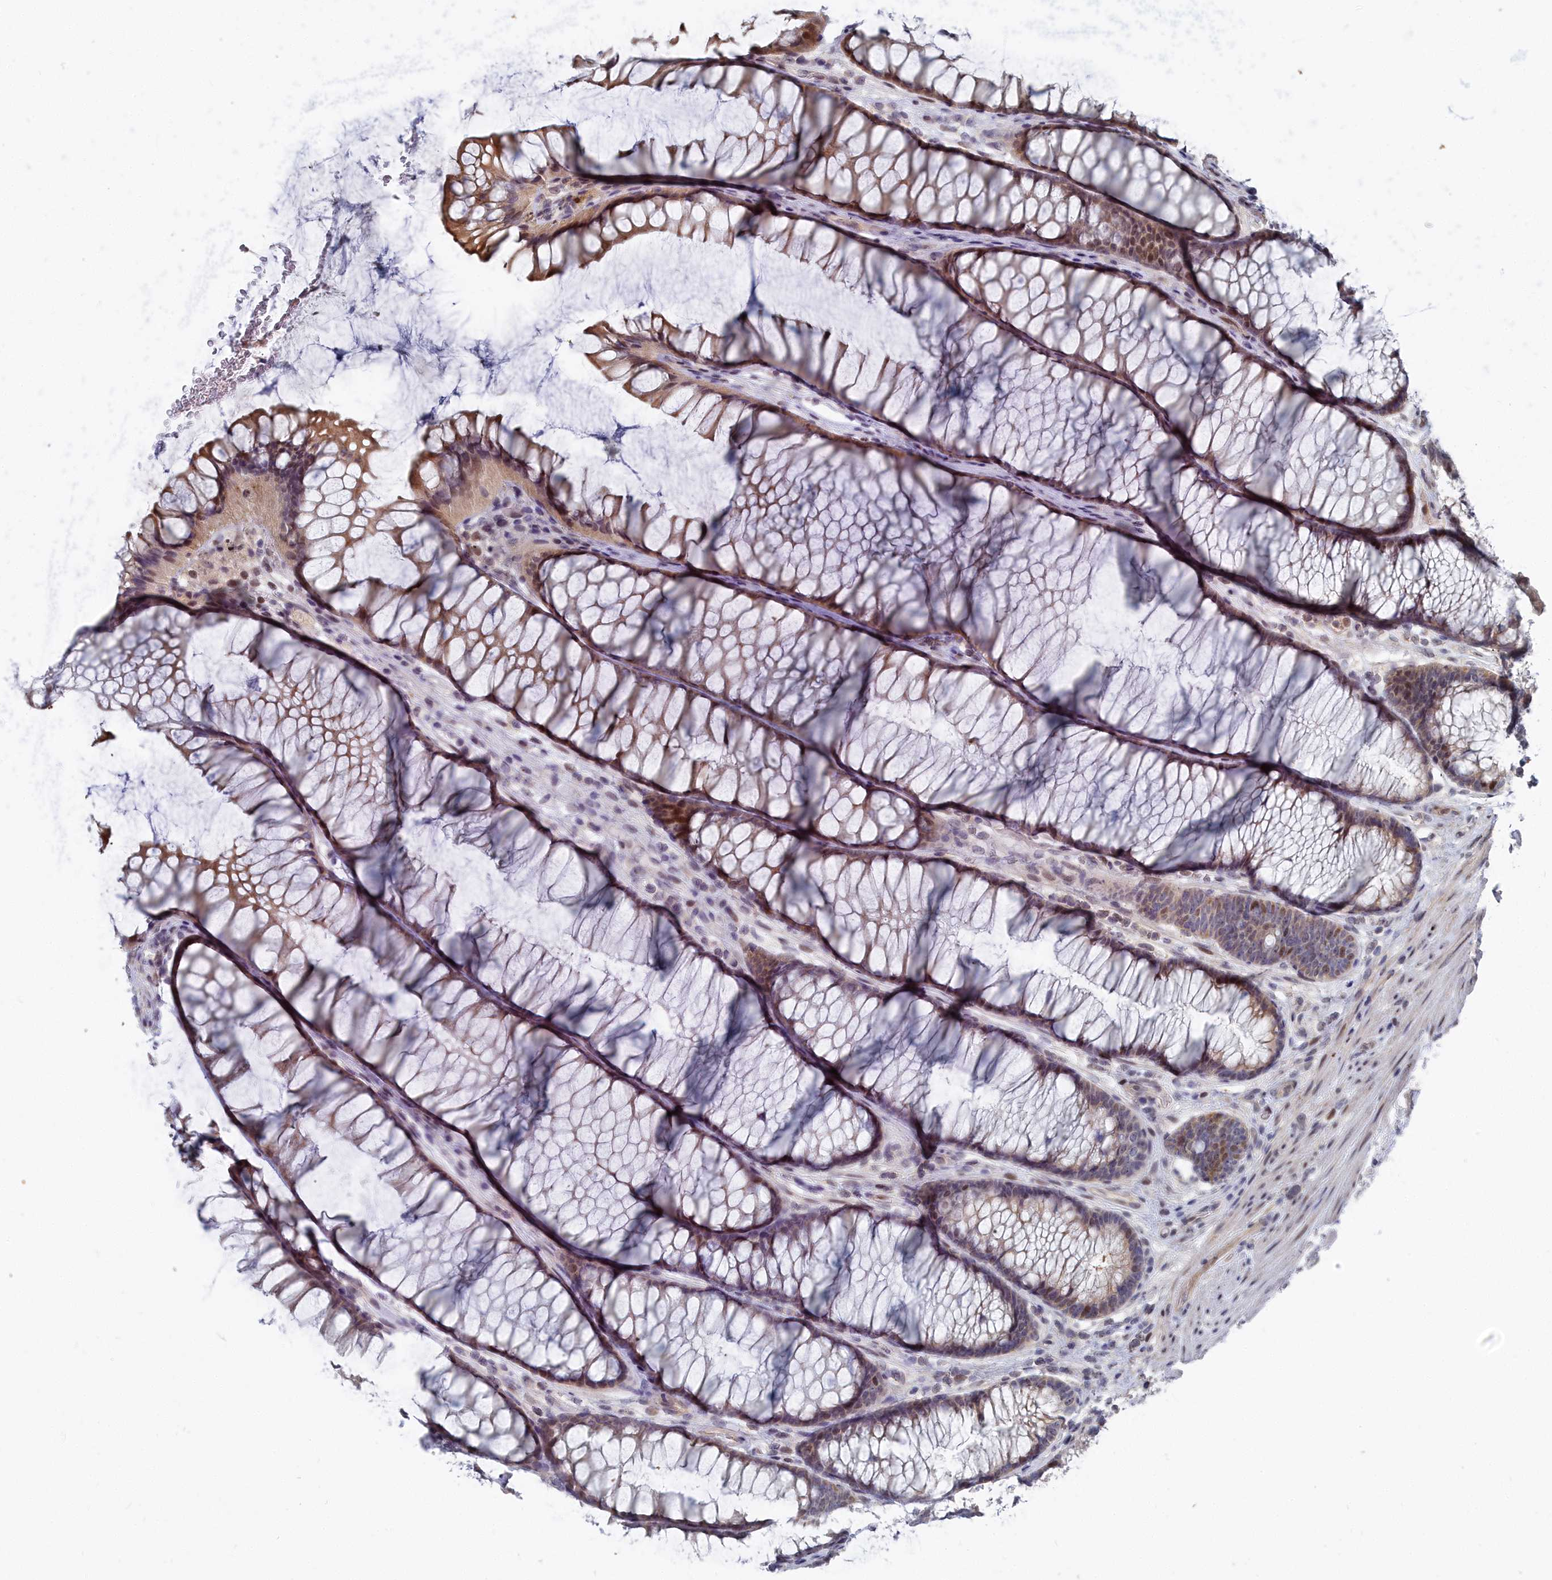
{"staining": {"intensity": "moderate", "quantity": ">75%", "location": "nuclear"}, "tissue": "colon", "cell_type": "Endothelial cells", "image_type": "normal", "snomed": [{"axis": "morphology", "description": "Normal tissue, NOS"}, {"axis": "topography", "description": "Colon"}], "caption": "Human colon stained for a protein (brown) displays moderate nuclear positive positivity in about >75% of endothelial cells.", "gene": "RPS27A", "patient": {"sex": "female", "age": 82}}